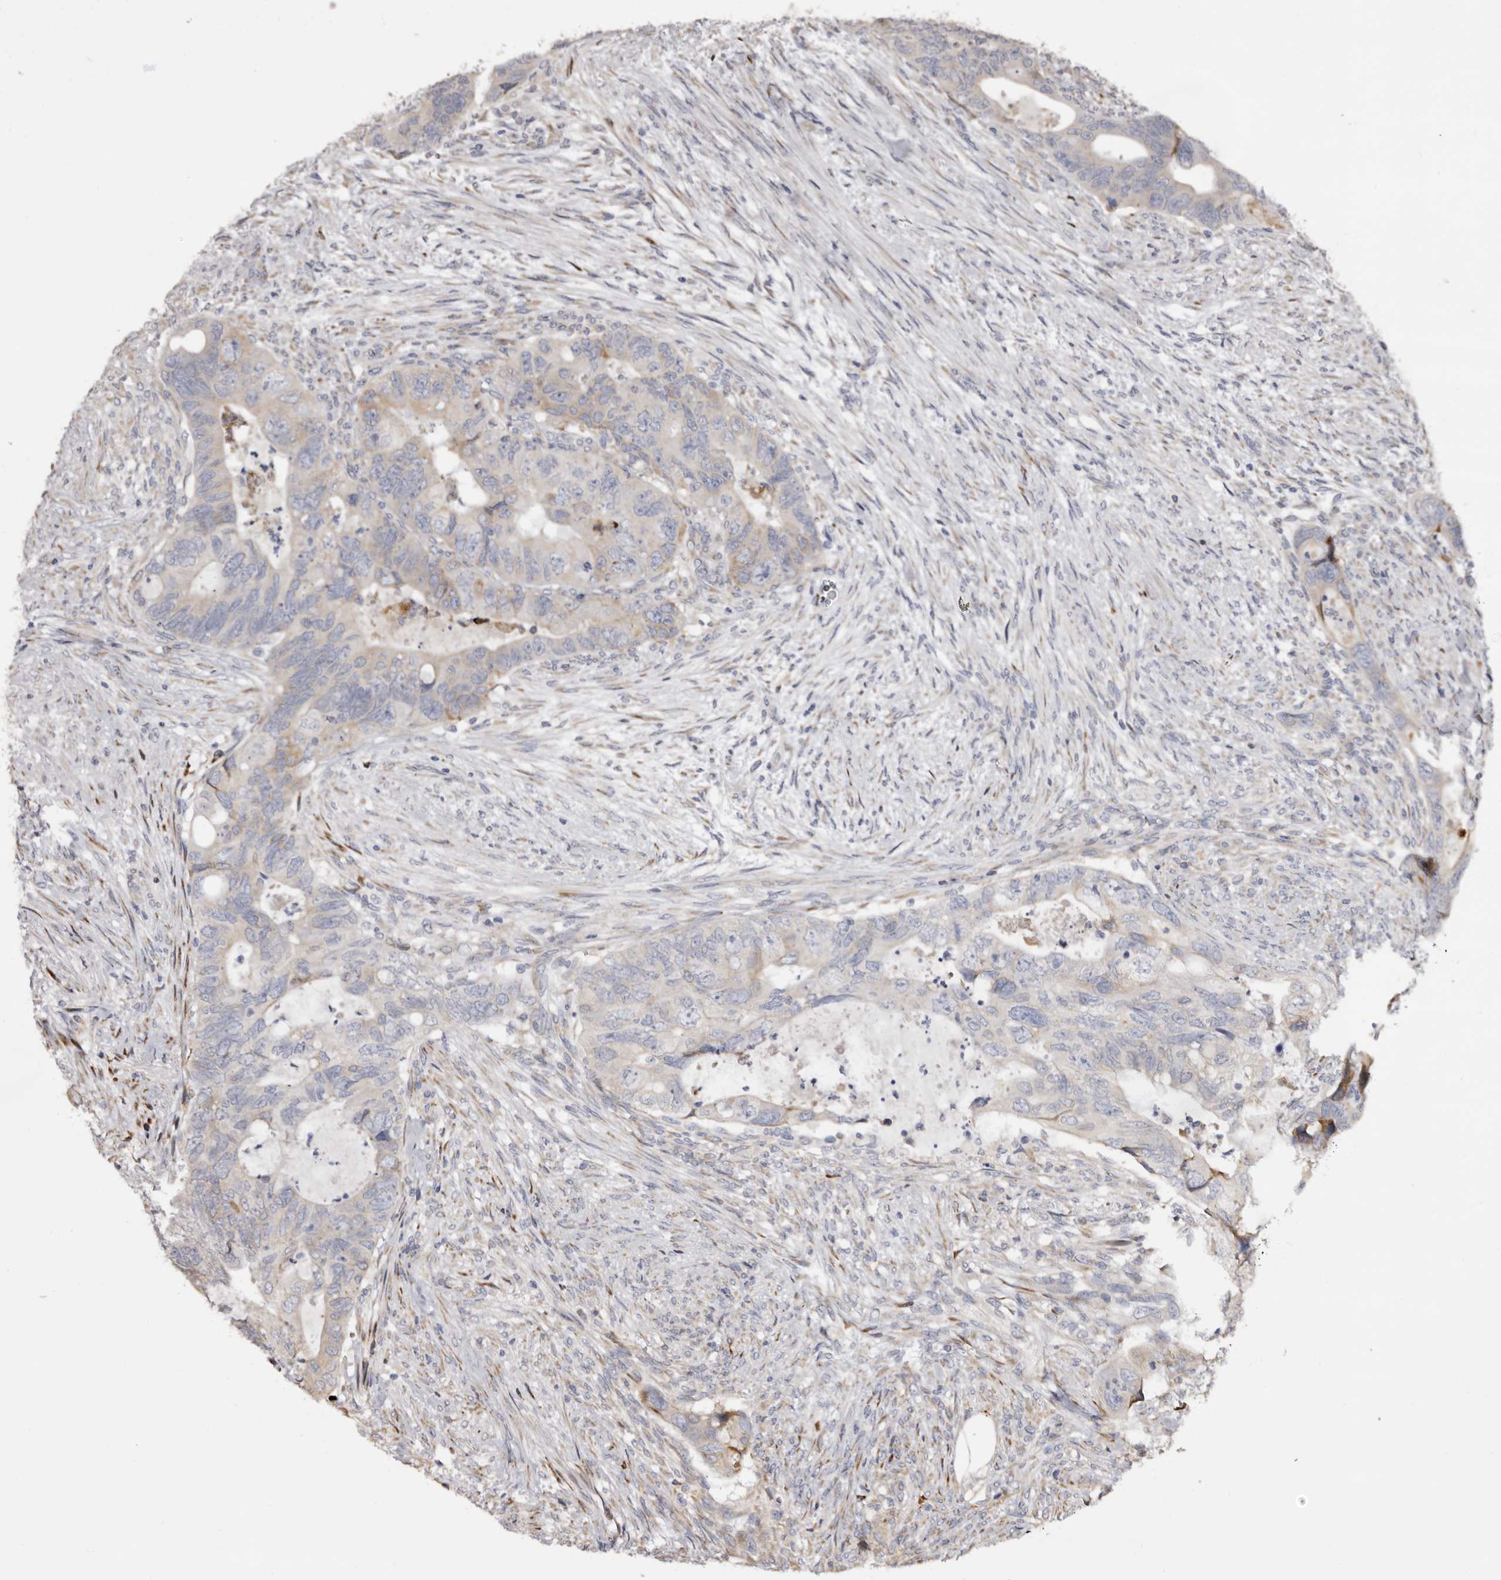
{"staining": {"intensity": "moderate", "quantity": "<25%", "location": "cytoplasmic/membranous"}, "tissue": "colorectal cancer", "cell_type": "Tumor cells", "image_type": "cancer", "snomed": [{"axis": "morphology", "description": "Adenocarcinoma, NOS"}, {"axis": "topography", "description": "Rectum"}], "caption": "IHC photomicrograph of colorectal cancer (adenocarcinoma) stained for a protein (brown), which demonstrates low levels of moderate cytoplasmic/membranous expression in about <25% of tumor cells.", "gene": "PIGX", "patient": {"sex": "male", "age": 63}}